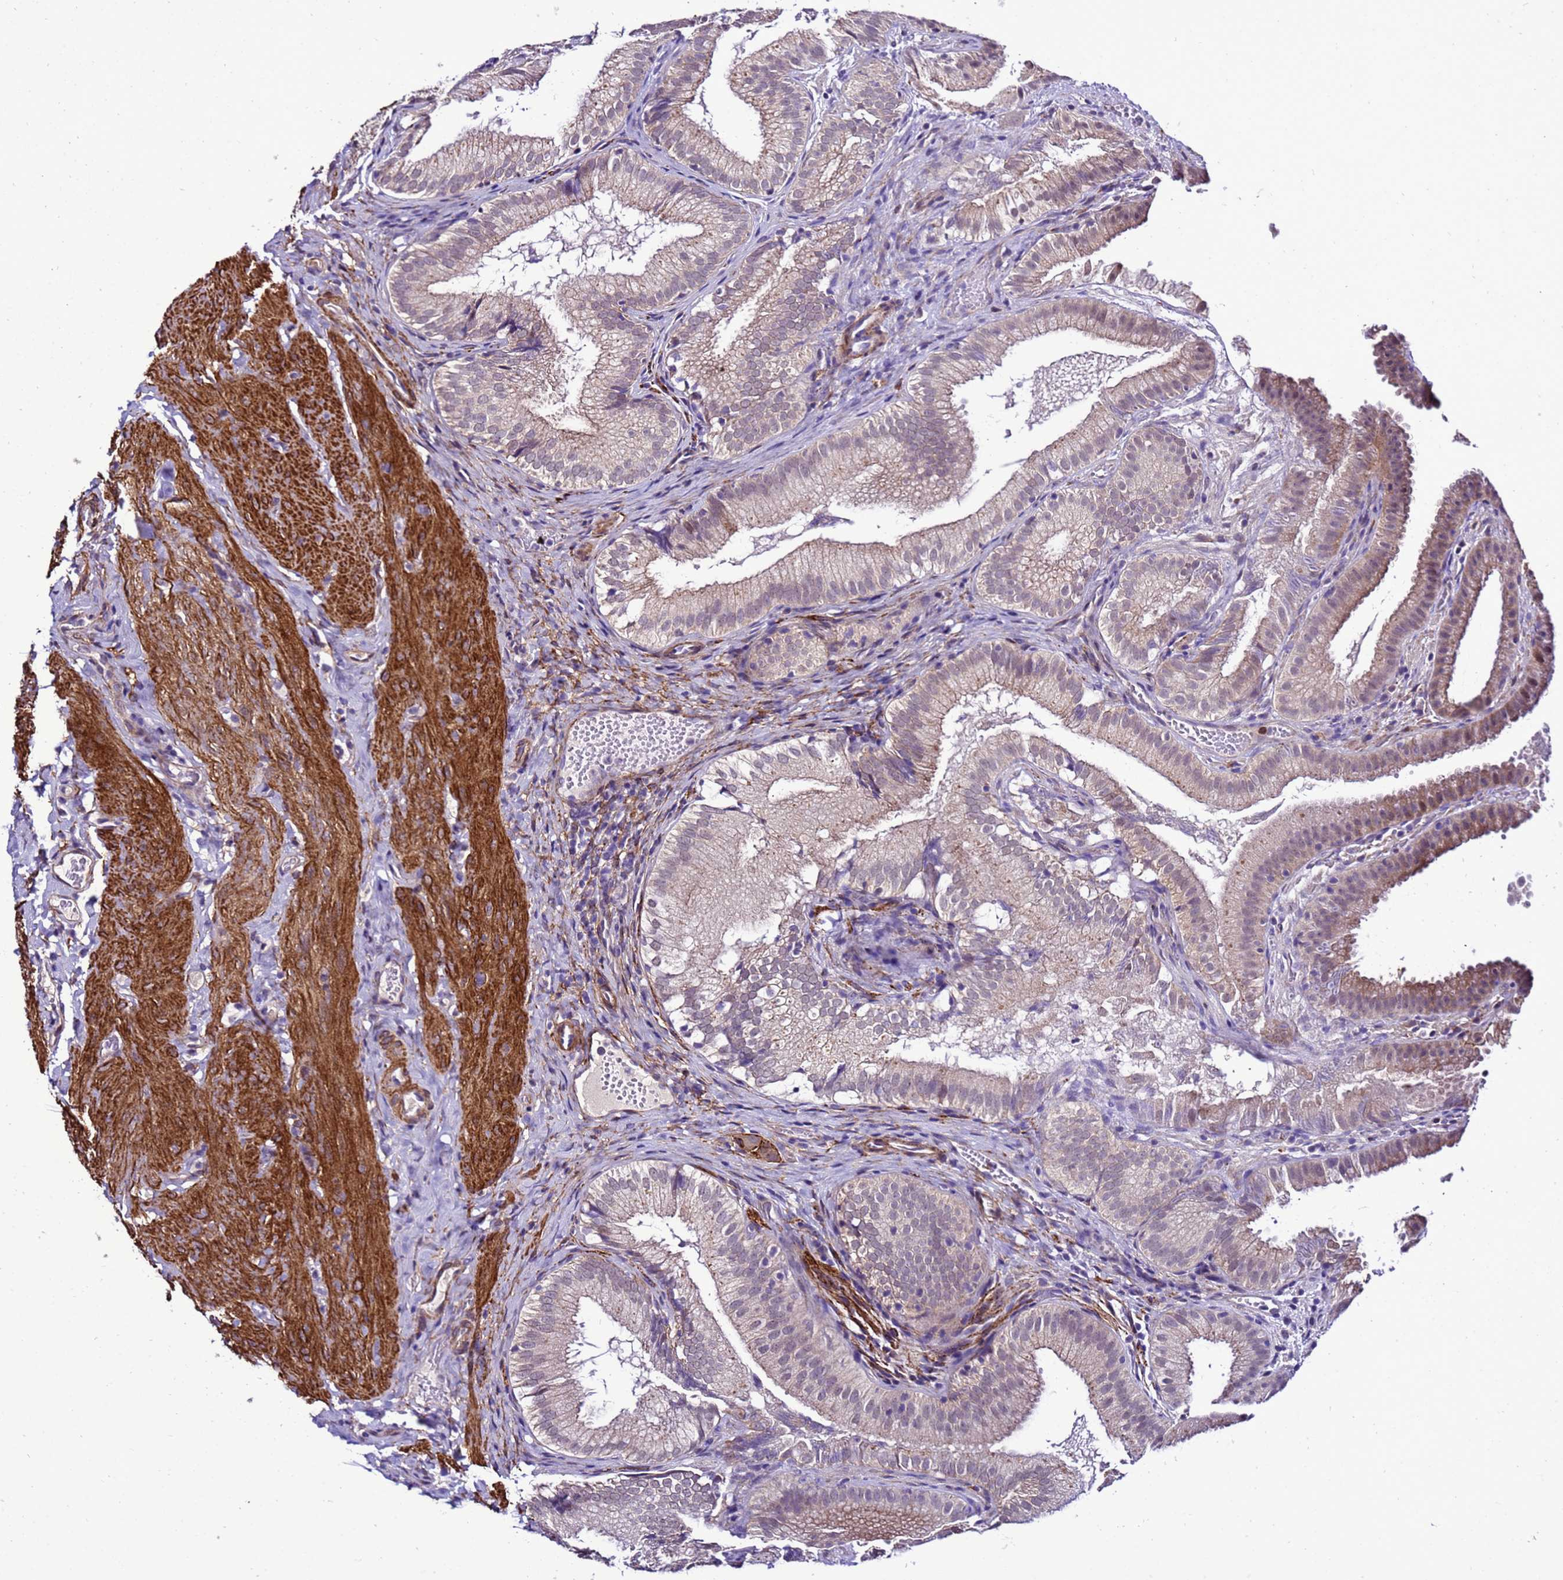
{"staining": {"intensity": "moderate", "quantity": "25%-75%", "location": "cytoplasmic/membranous"}, "tissue": "gallbladder", "cell_type": "Glandular cells", "image_type": "normal", "snomed": [{"axis": "morphology", "description": "Normal tissue, NOS"}, {"axis": "topography", "description": "Gallbladder"}], "caption": "A medium amount of moderate cytoplasmic/membranous positivity is identified in about 25%-75% of glandular cells in benign gallbladder. (IHC, brightfield microscopy, high magnification).", "gene": "GZF1", "patient": {"sex": "female", "age": 30}}